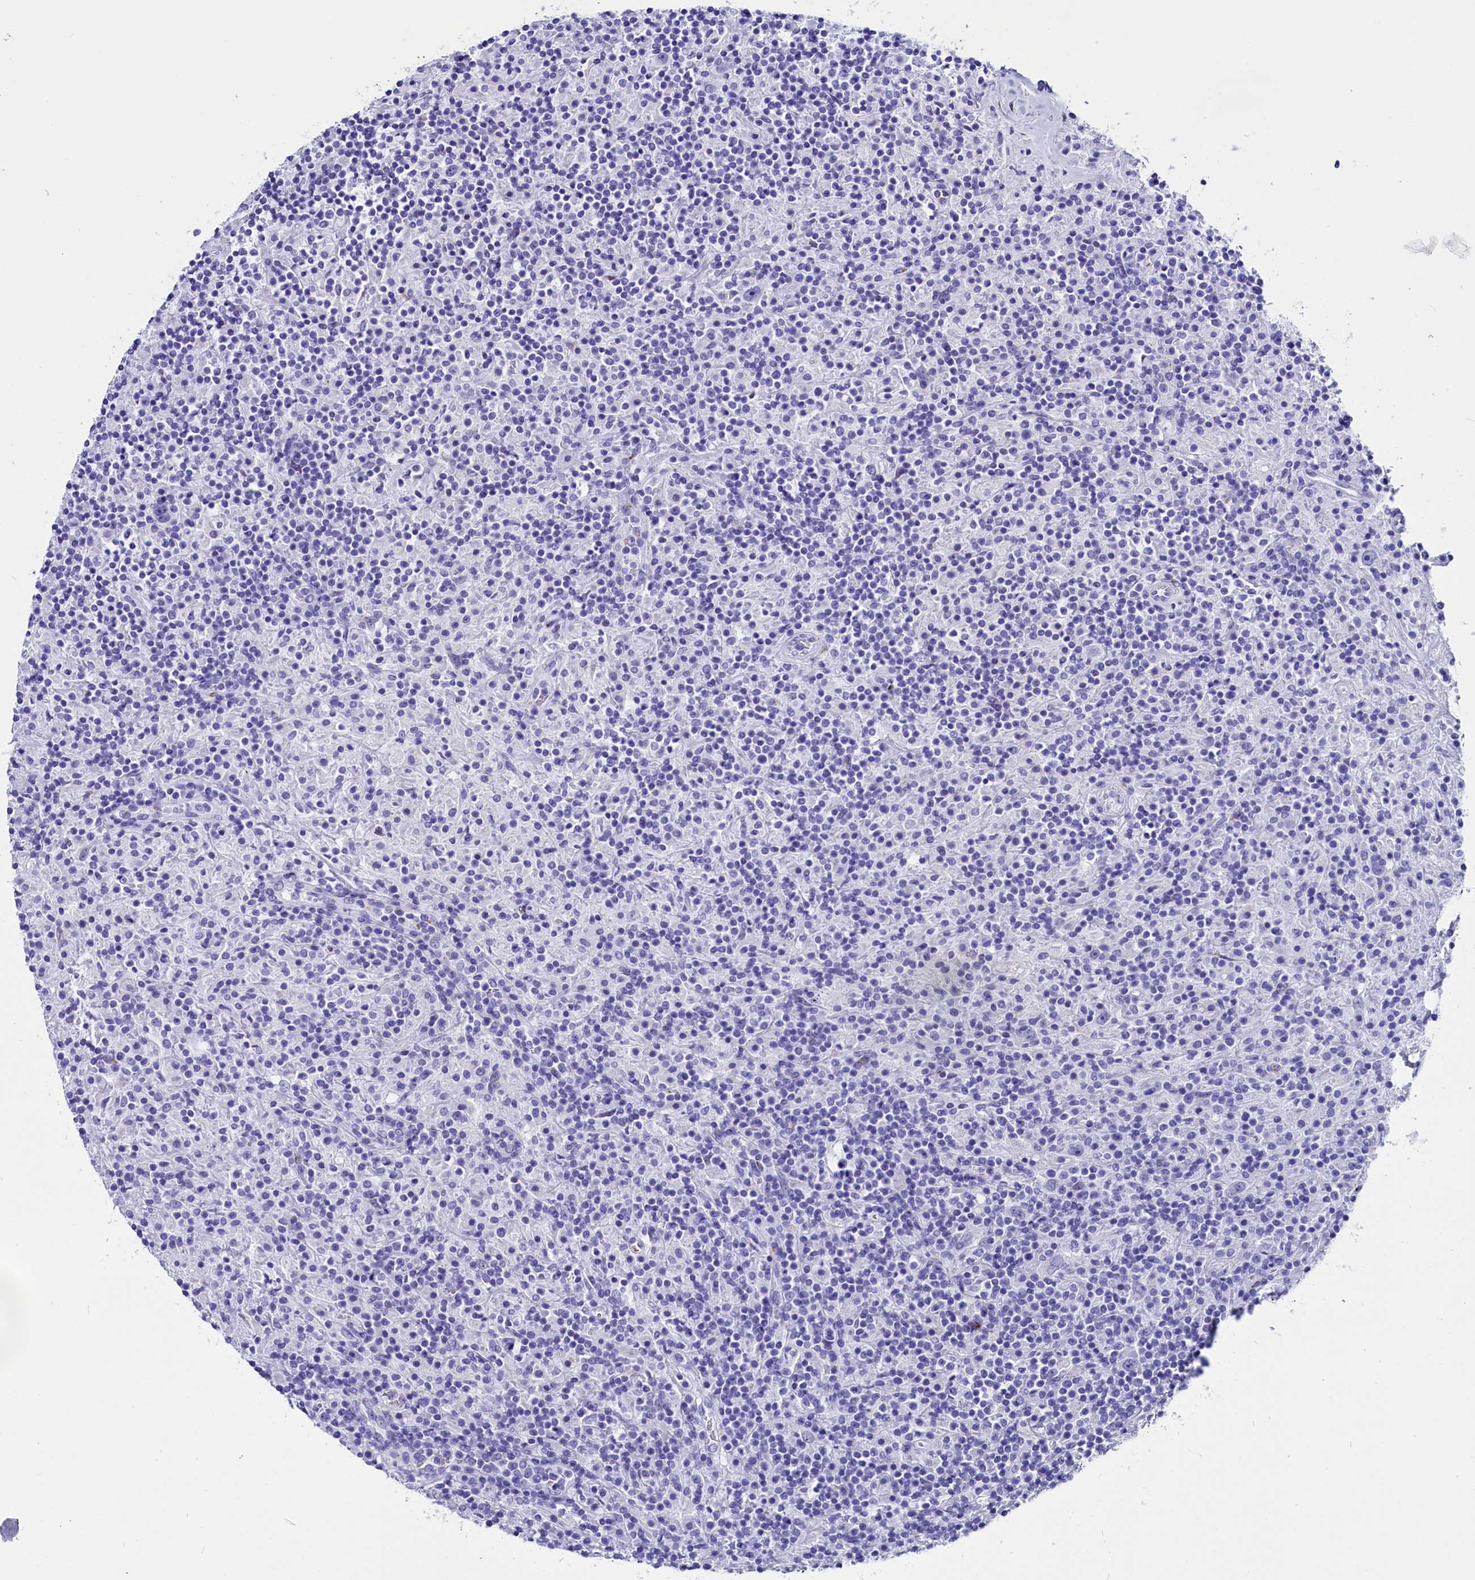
{"staining": {"intensity": "negative", "quantity": "none", "location": "none"}, "tissue": "lymphoma", "cell_type": "Tumor cells", "image_type": "cancer", "snomed": [{"axis": "morphology", "description": "Hodgkin's disease, NOS"}, {"axis": "topography", "description": "Lymph node"}], "caption": "Lymphoma stained for a protein using IHC reveals no expression tumor cells.", "gene": "AP3B2", "patient": {"sex": "male", "age": 70}}